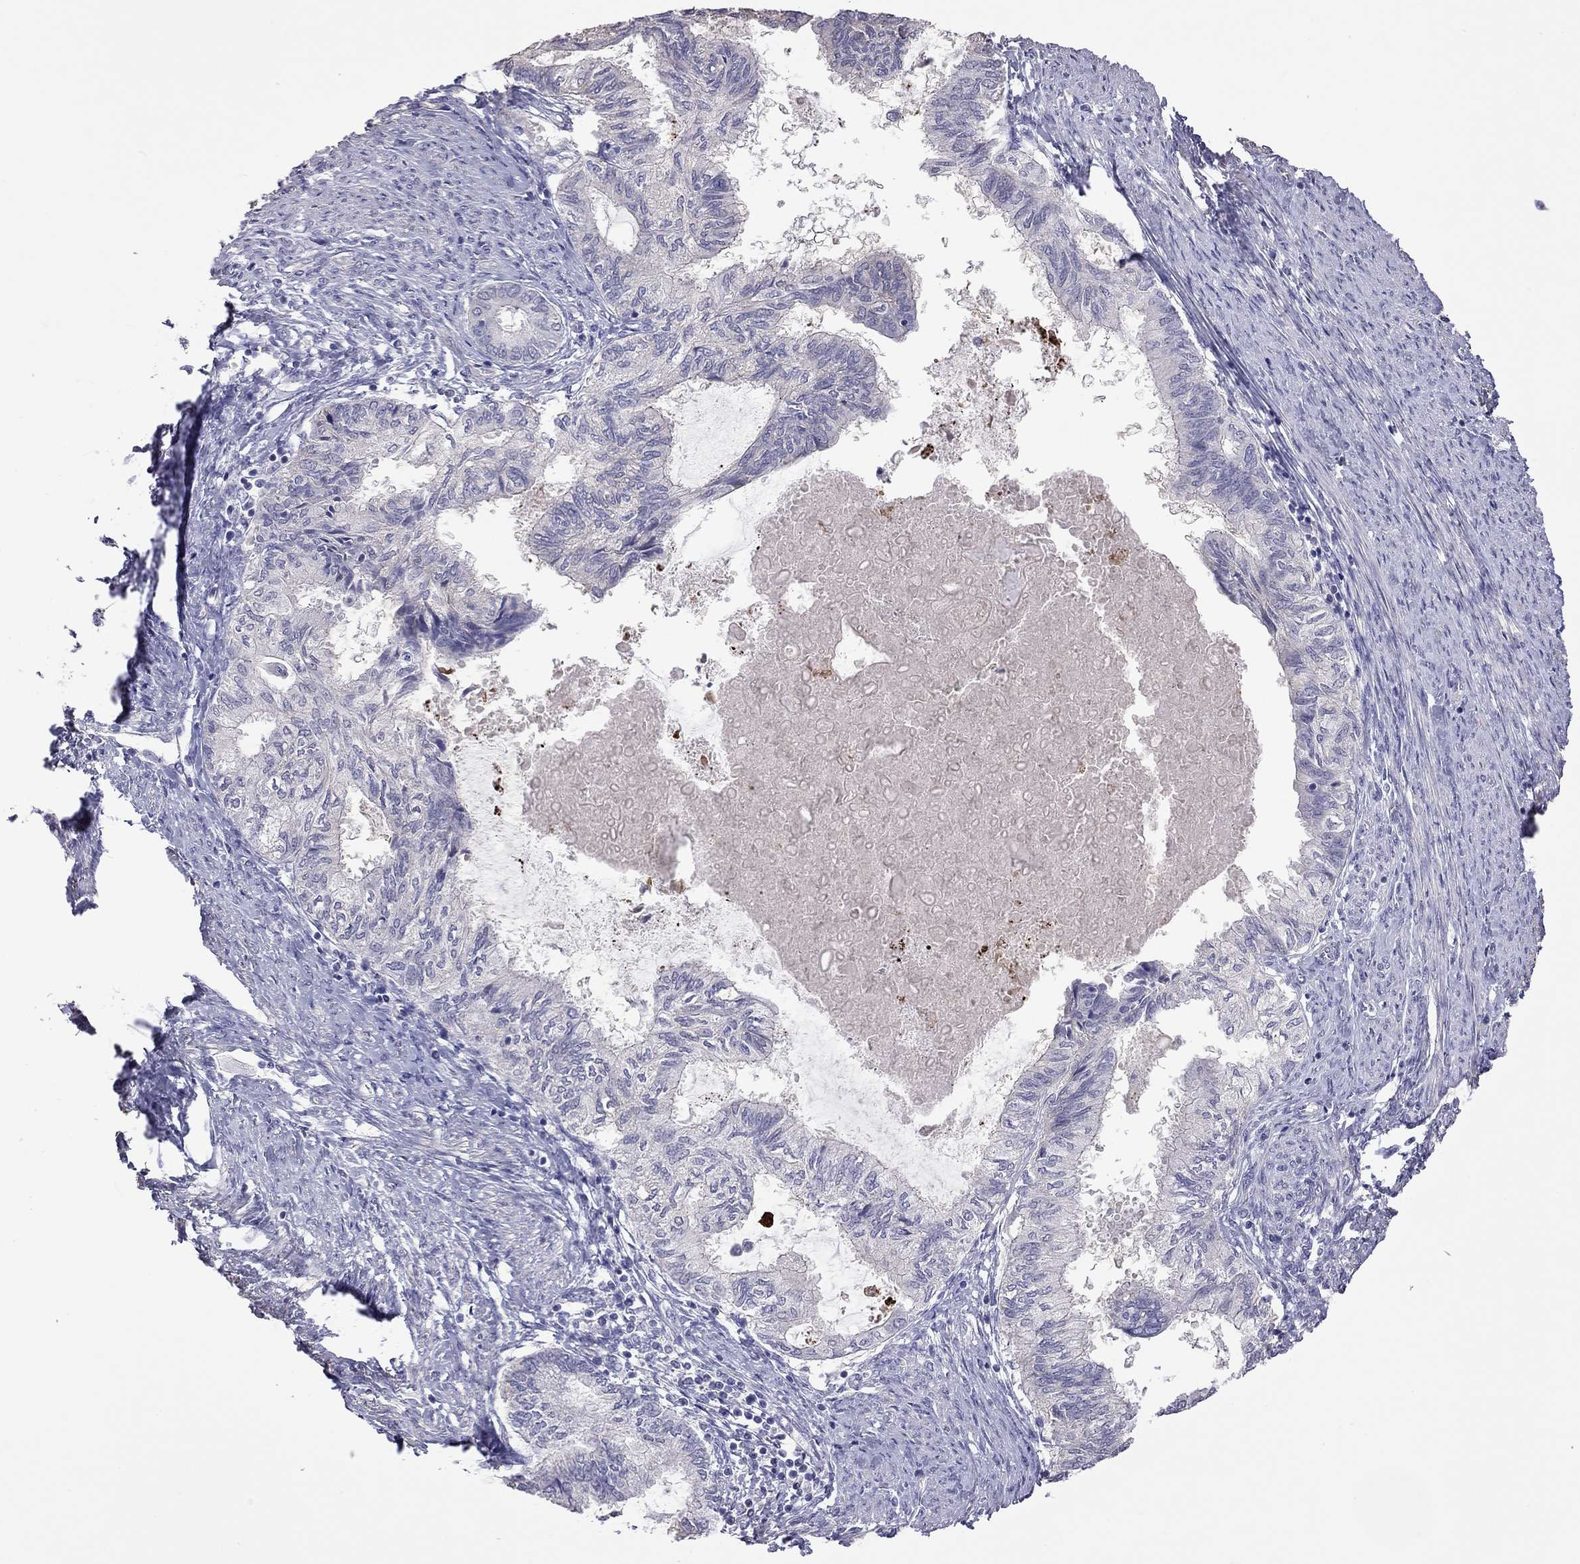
{"staining": {"intensity": "negative", "quantity": "none", "location": "none"}, "tissue": "endometrial cancer", "cell_type": "Tumor cells", "image_type": "cancer", "snomed": [{"axis": "morphology", "description": "Adenocarcinoma, NOS"}, {"axis": "topography", "description": "Endometrium"}], "caption": "Tumor cells show no significant expression in endometrial cancer (adenocarcinoma).", "gene": "FEZ1", "patient": {"sex": "female", "age": 86}}